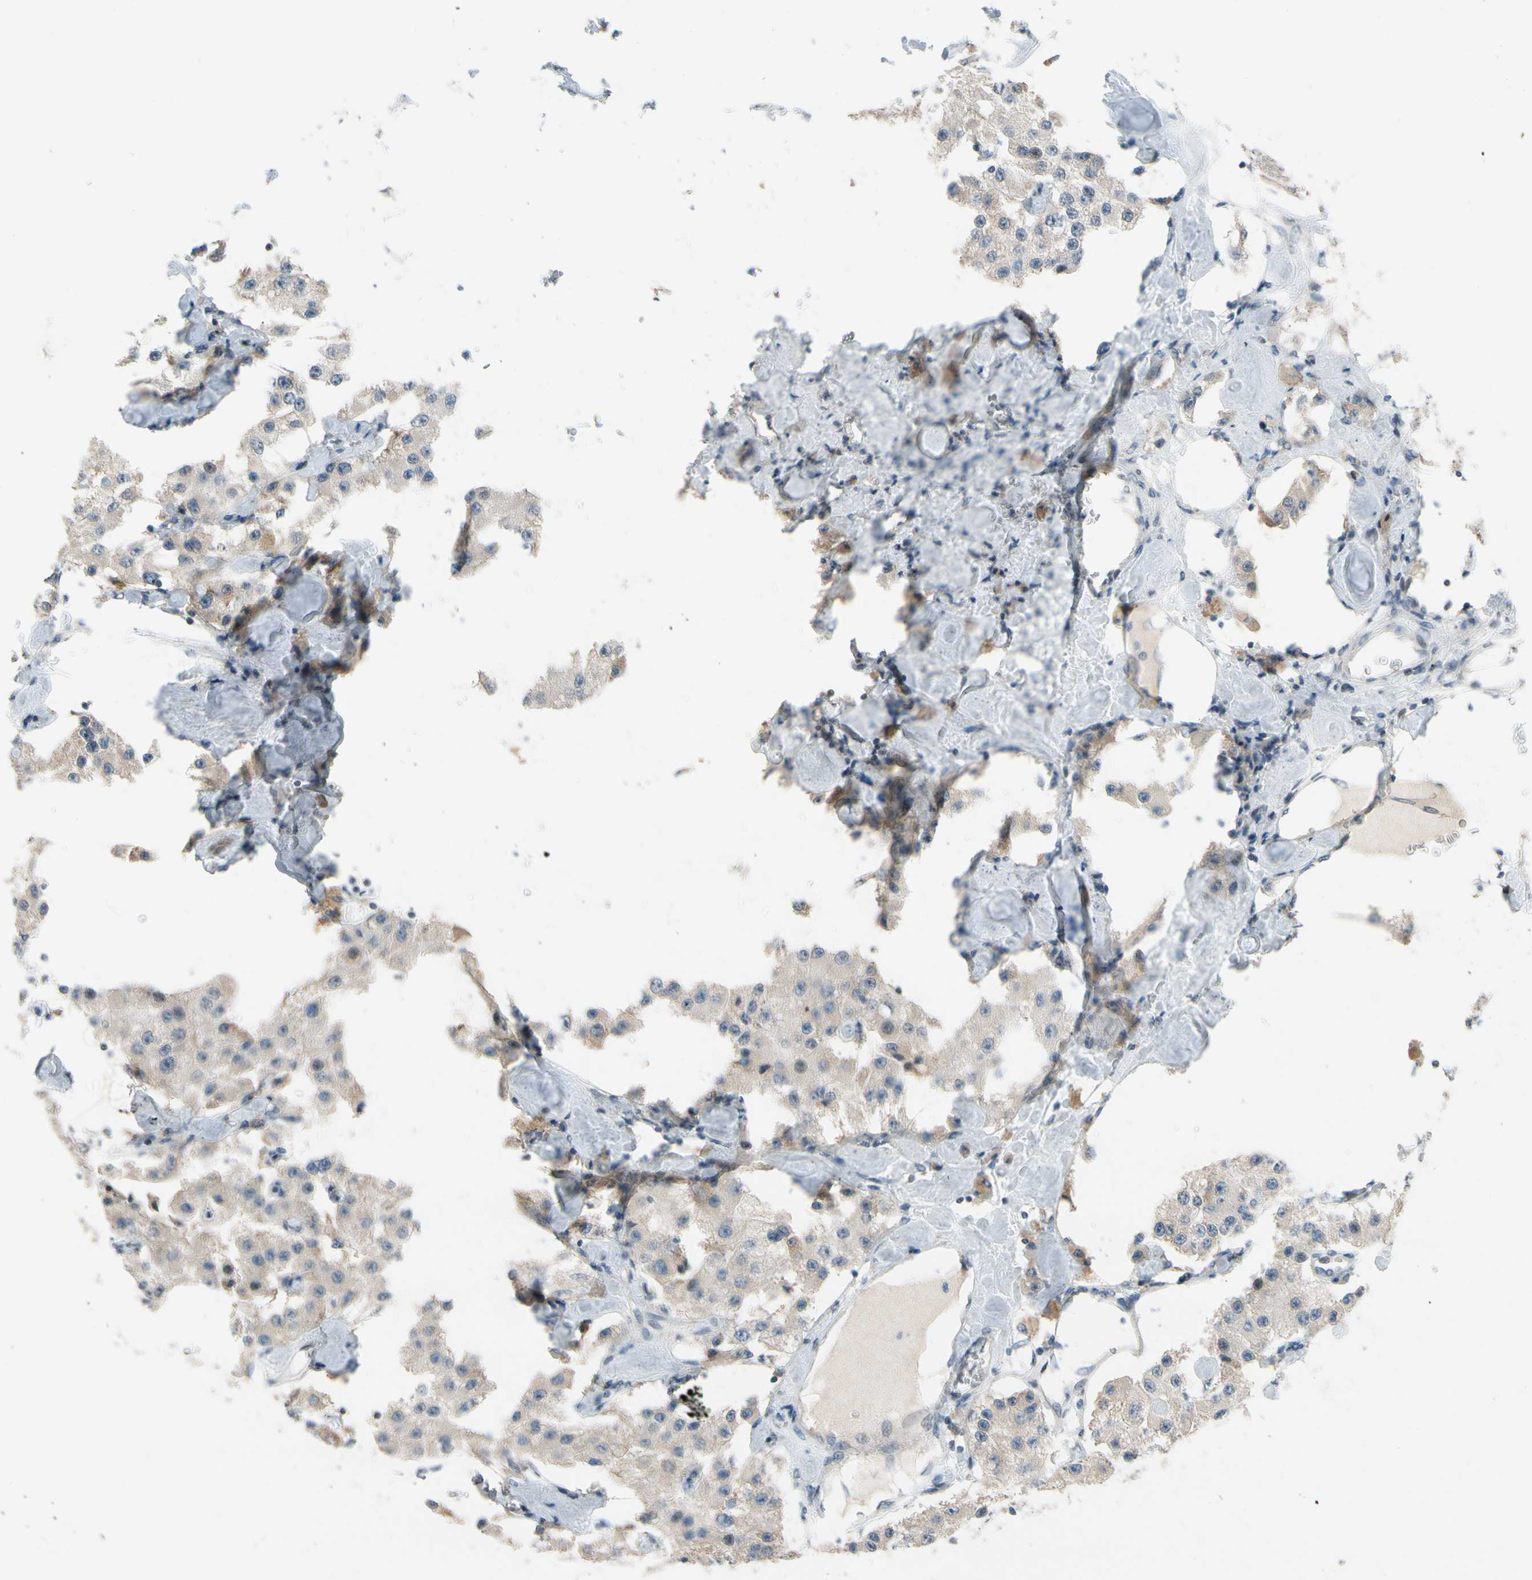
{"staining": {"intensity": "weak", "quantity": ">75%", "location": "cytoplasmic/membranous"}, "tissue": "carcinoid", "cell_type": "Tumor cells", "image_type": "cancer", "snomed": [{"axis": "morphology", "description": "Carcinoid, malignant, NOS"}, {"axis": "topography", "description": "Pancreas"}], "caption": "A photomicrograph of carcinoid stained for a protein shows weak cytoplasmic/membranous brown staining in tumor cells. The staining is performed using DAB brown chromogen to label protein expression. The nuclei are counter-stained blue using hematoxylin.", "gene": "PIP5K1B", "patient": {"sex": "male", "age": 41}}